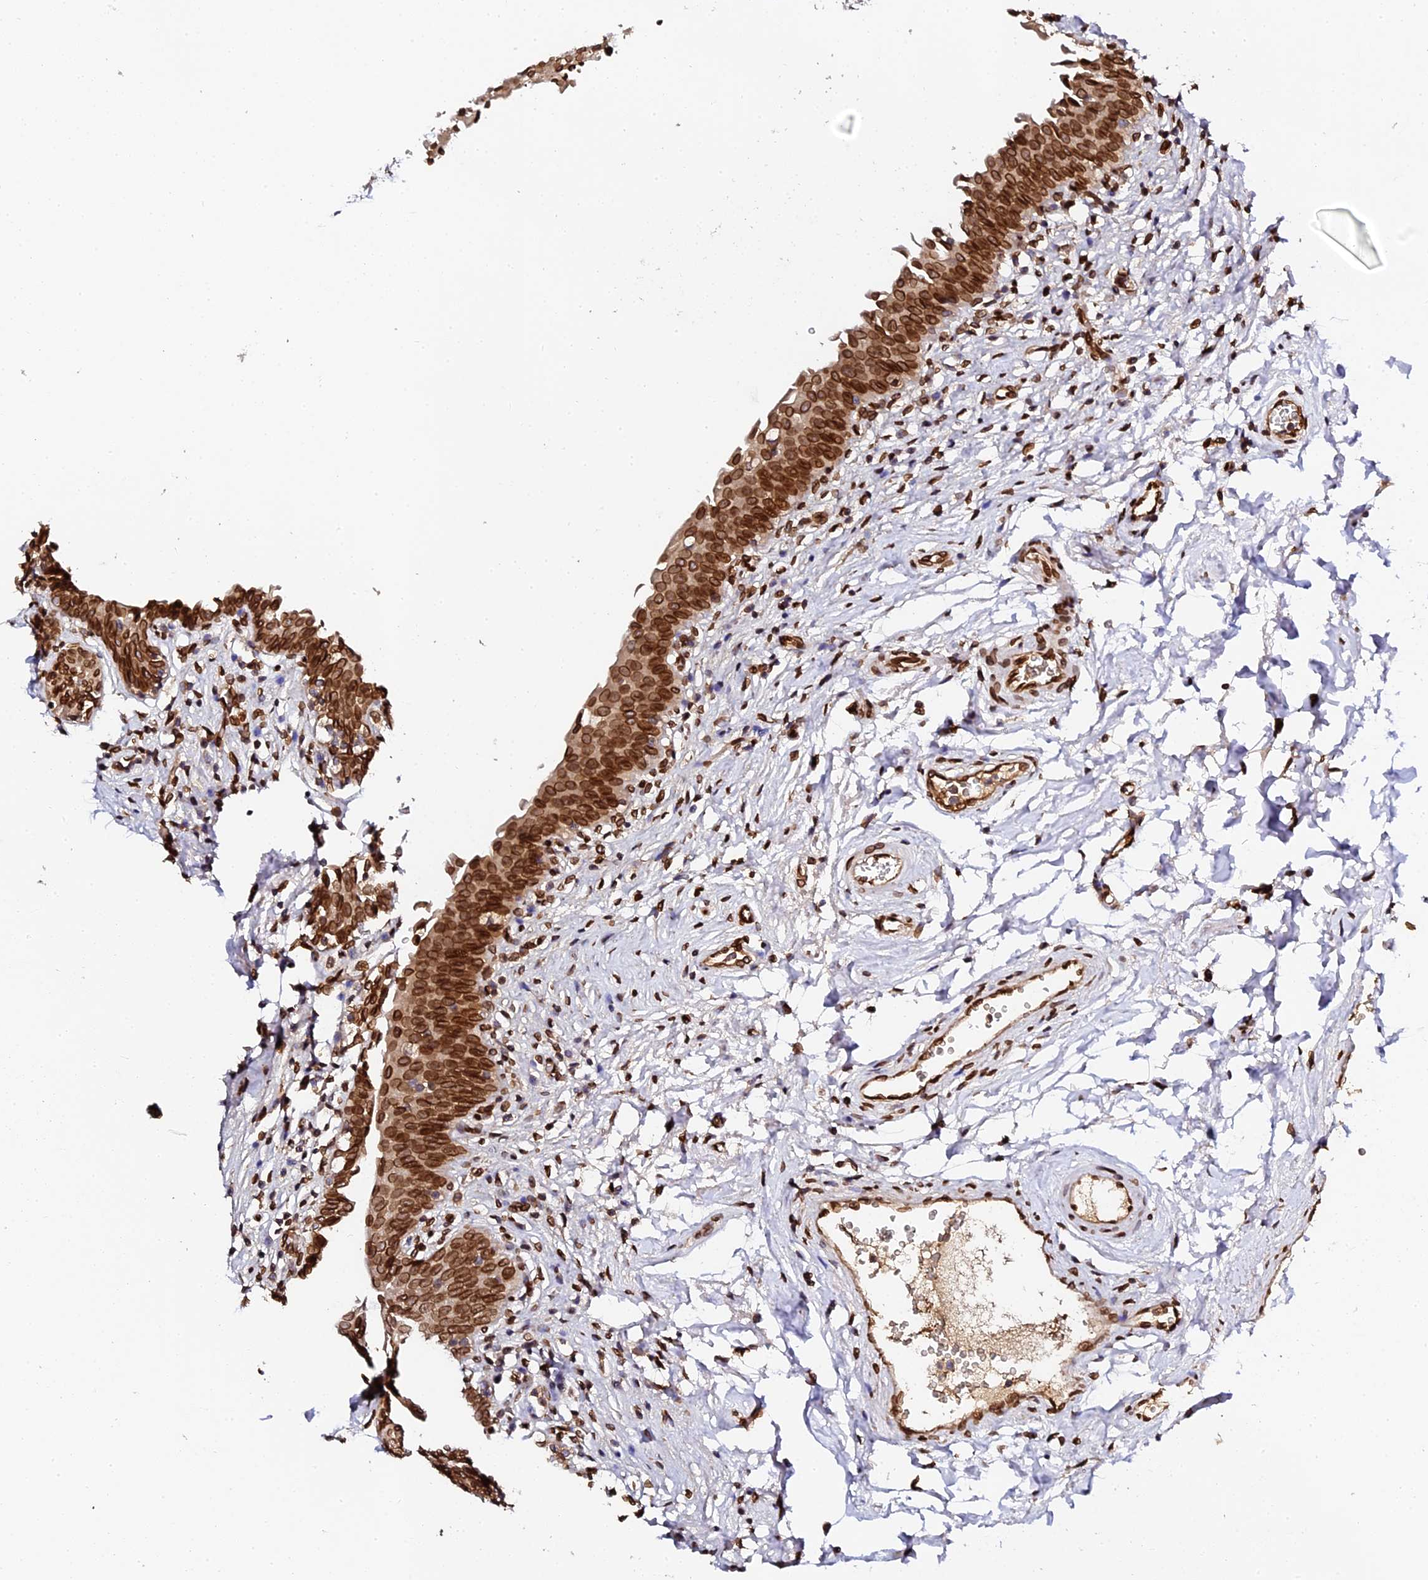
{"staining": {"intensity": "strong", "quantity": ">75%", "location": "cytoplasmic/membranous,nuclear"}, "tissue": "urinary bladder", "cell_type": "Urothelial cells", "image_type": "normal", "snomed": [{"axis": "morphology", "description": "Normal tissue, NOS"}, {"axis": "topography", "description": "Urinary bladder"}], "caption": "Immunohistochemistry (DAB) staining of normal human urinary bladder shows strong cytoplasmic/membranous,nuclear protein positivity in about >75% of urothelial cells.", "gene": "ANAPC5", "patient": {"sex": "male", "age": 83}}